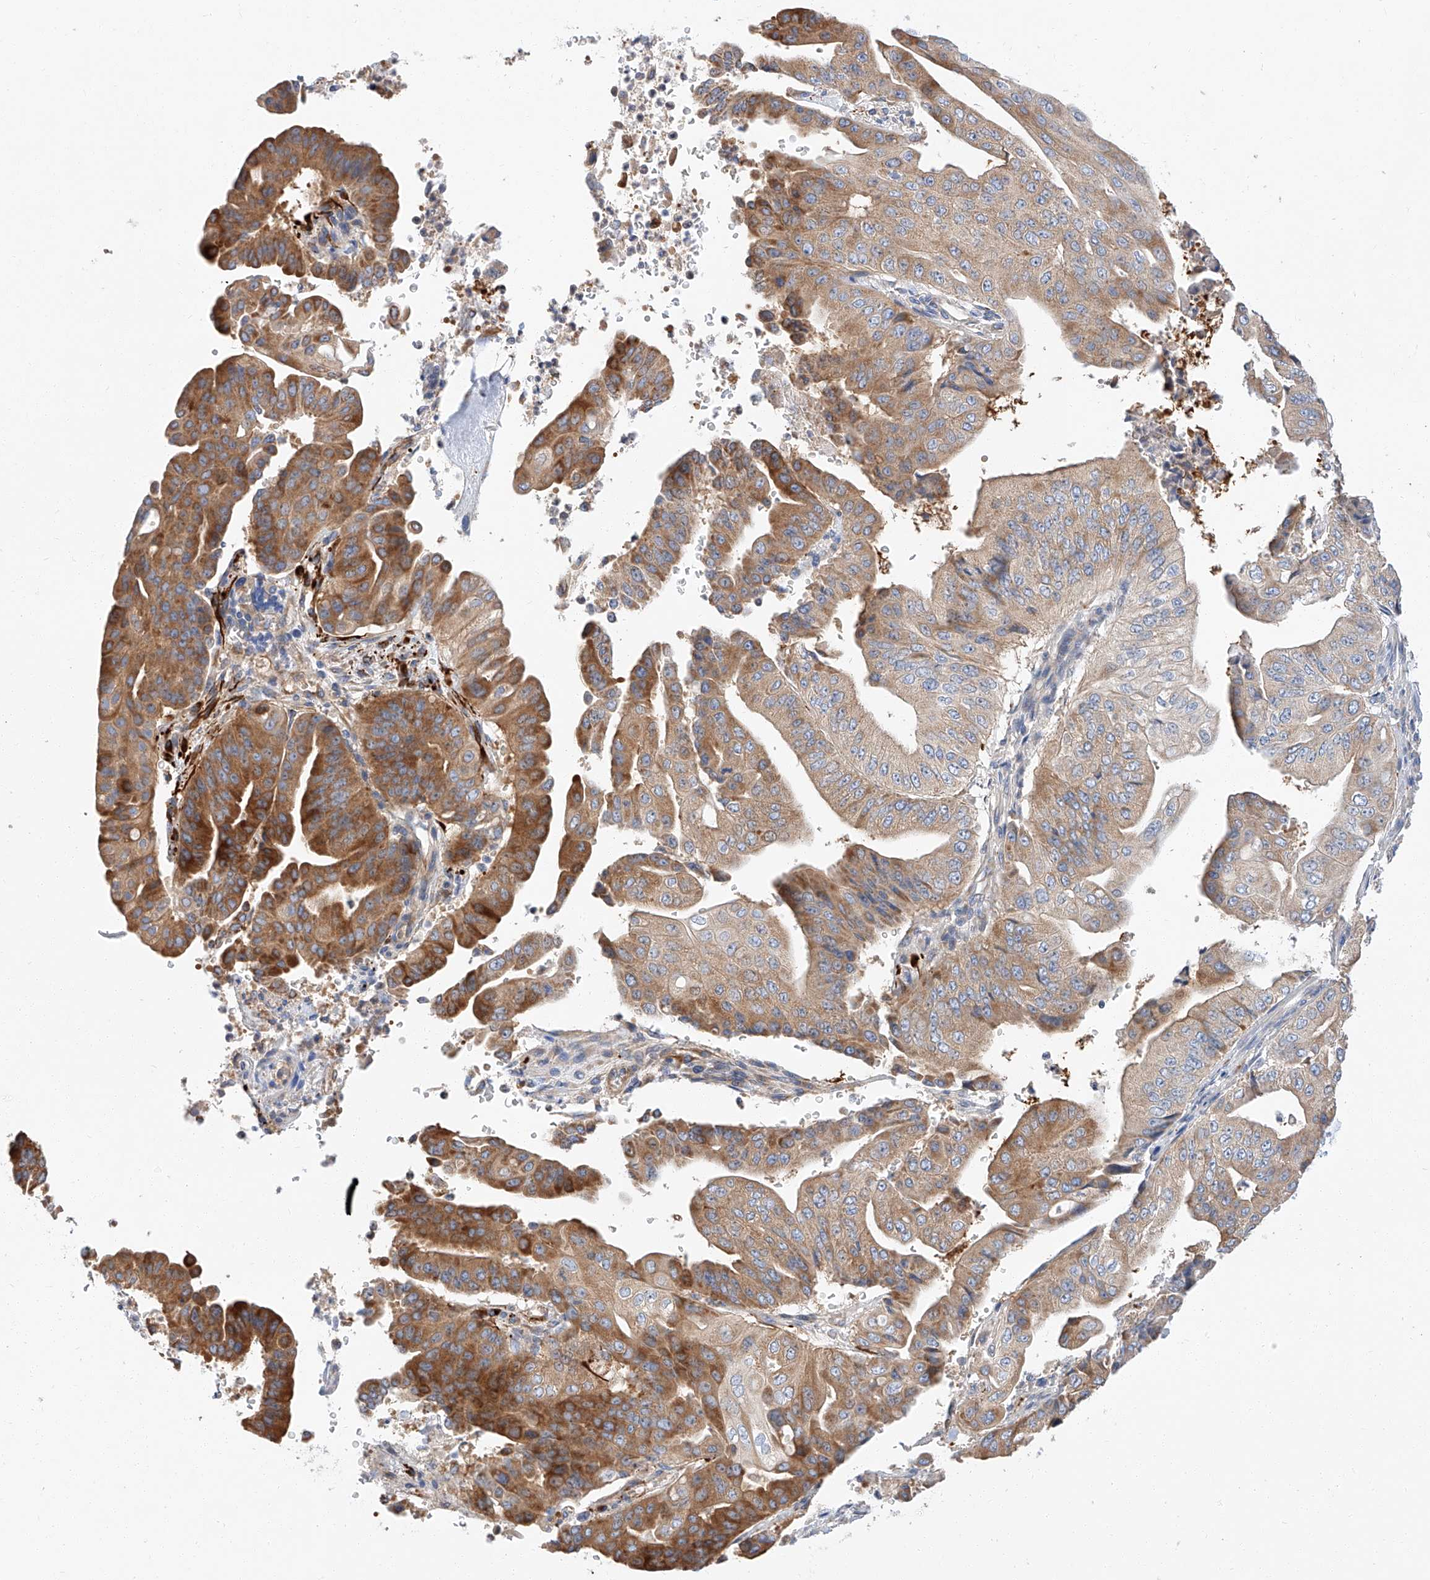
{"staining": {"intensity": "moderate", "quantity": ">75%", "location": "cytoplasmic/membranous"}, "tissue": "pancreatic cancer", "cell_type": "Tumor cells", "image_type": "cancer", "snomed": [{"axis": "morphology", "description": "Adenocarcinoma, NOS"}, {"axis": "topography", "description": "Pancreas"}], "caption": "Protein expression analysis of human pancreatic cancer reveals moderate cytoplasmic/membranous expression in about >75% of tumor cells. The protein of interest is stained brown, and the nuclei are stained in blue (DAB (3,3'-diaminobenzidine) IHC with brightfield microscopy, high magnification).", "gene": "GLMN", "patient": {"sex": "female", "age": 77}}